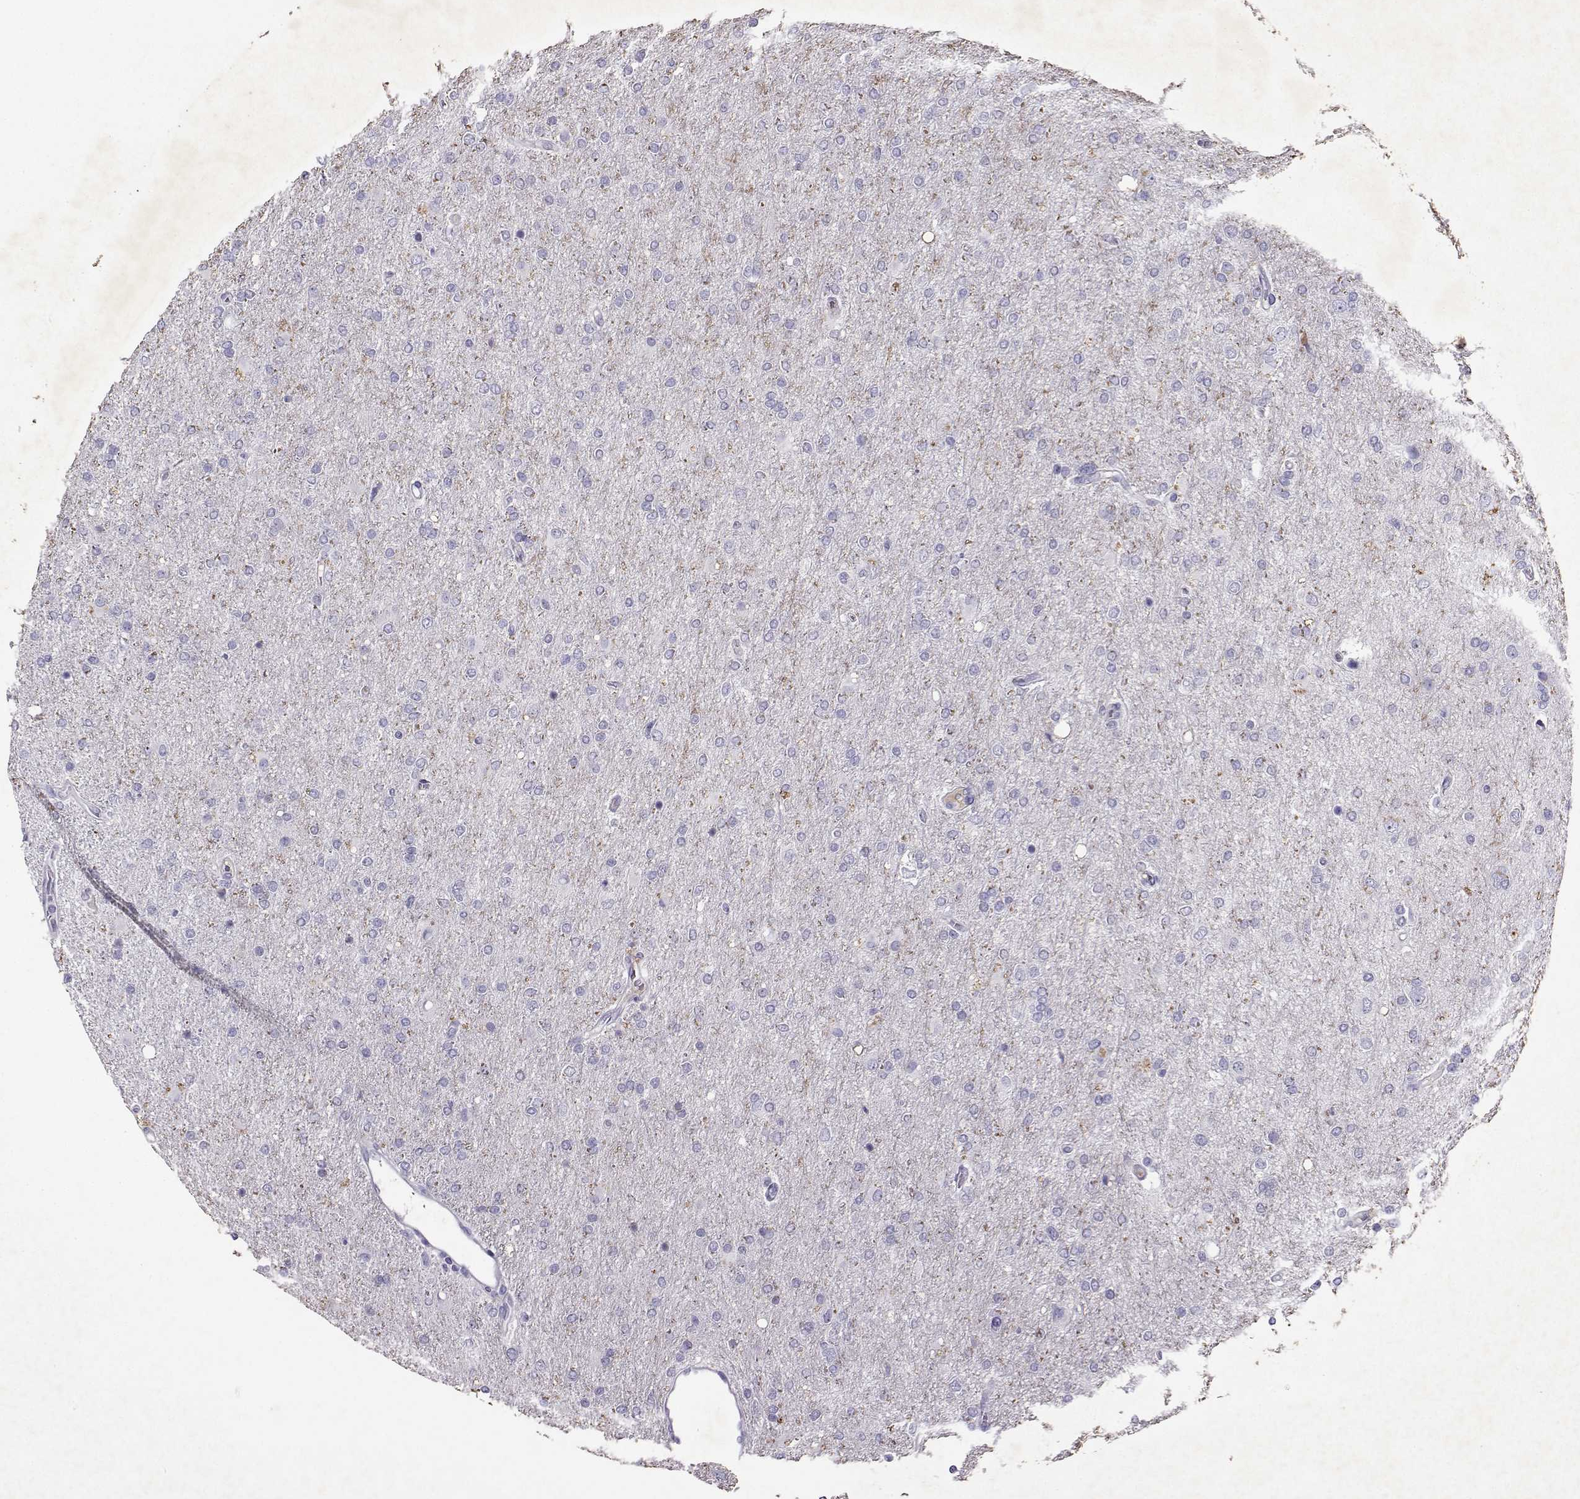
{"staining": {"intensity": "negative", "quantity": "none", "location": "none"}, "tissue": "glioma", "cell_type": "Tumor cells", "image_type": "cancer", "snomed": [{"axis": "morphology", "description": "Glioma, malignant, High grade"}, {"axis": "topography", "description": "Cerebral cortex"}], "caption": "Immunohistochemistry (IHC) of glioma displays no positivity in tumor cells.", "gene": "GRIK4", "patient": {"sex": "male", "age": 70}}